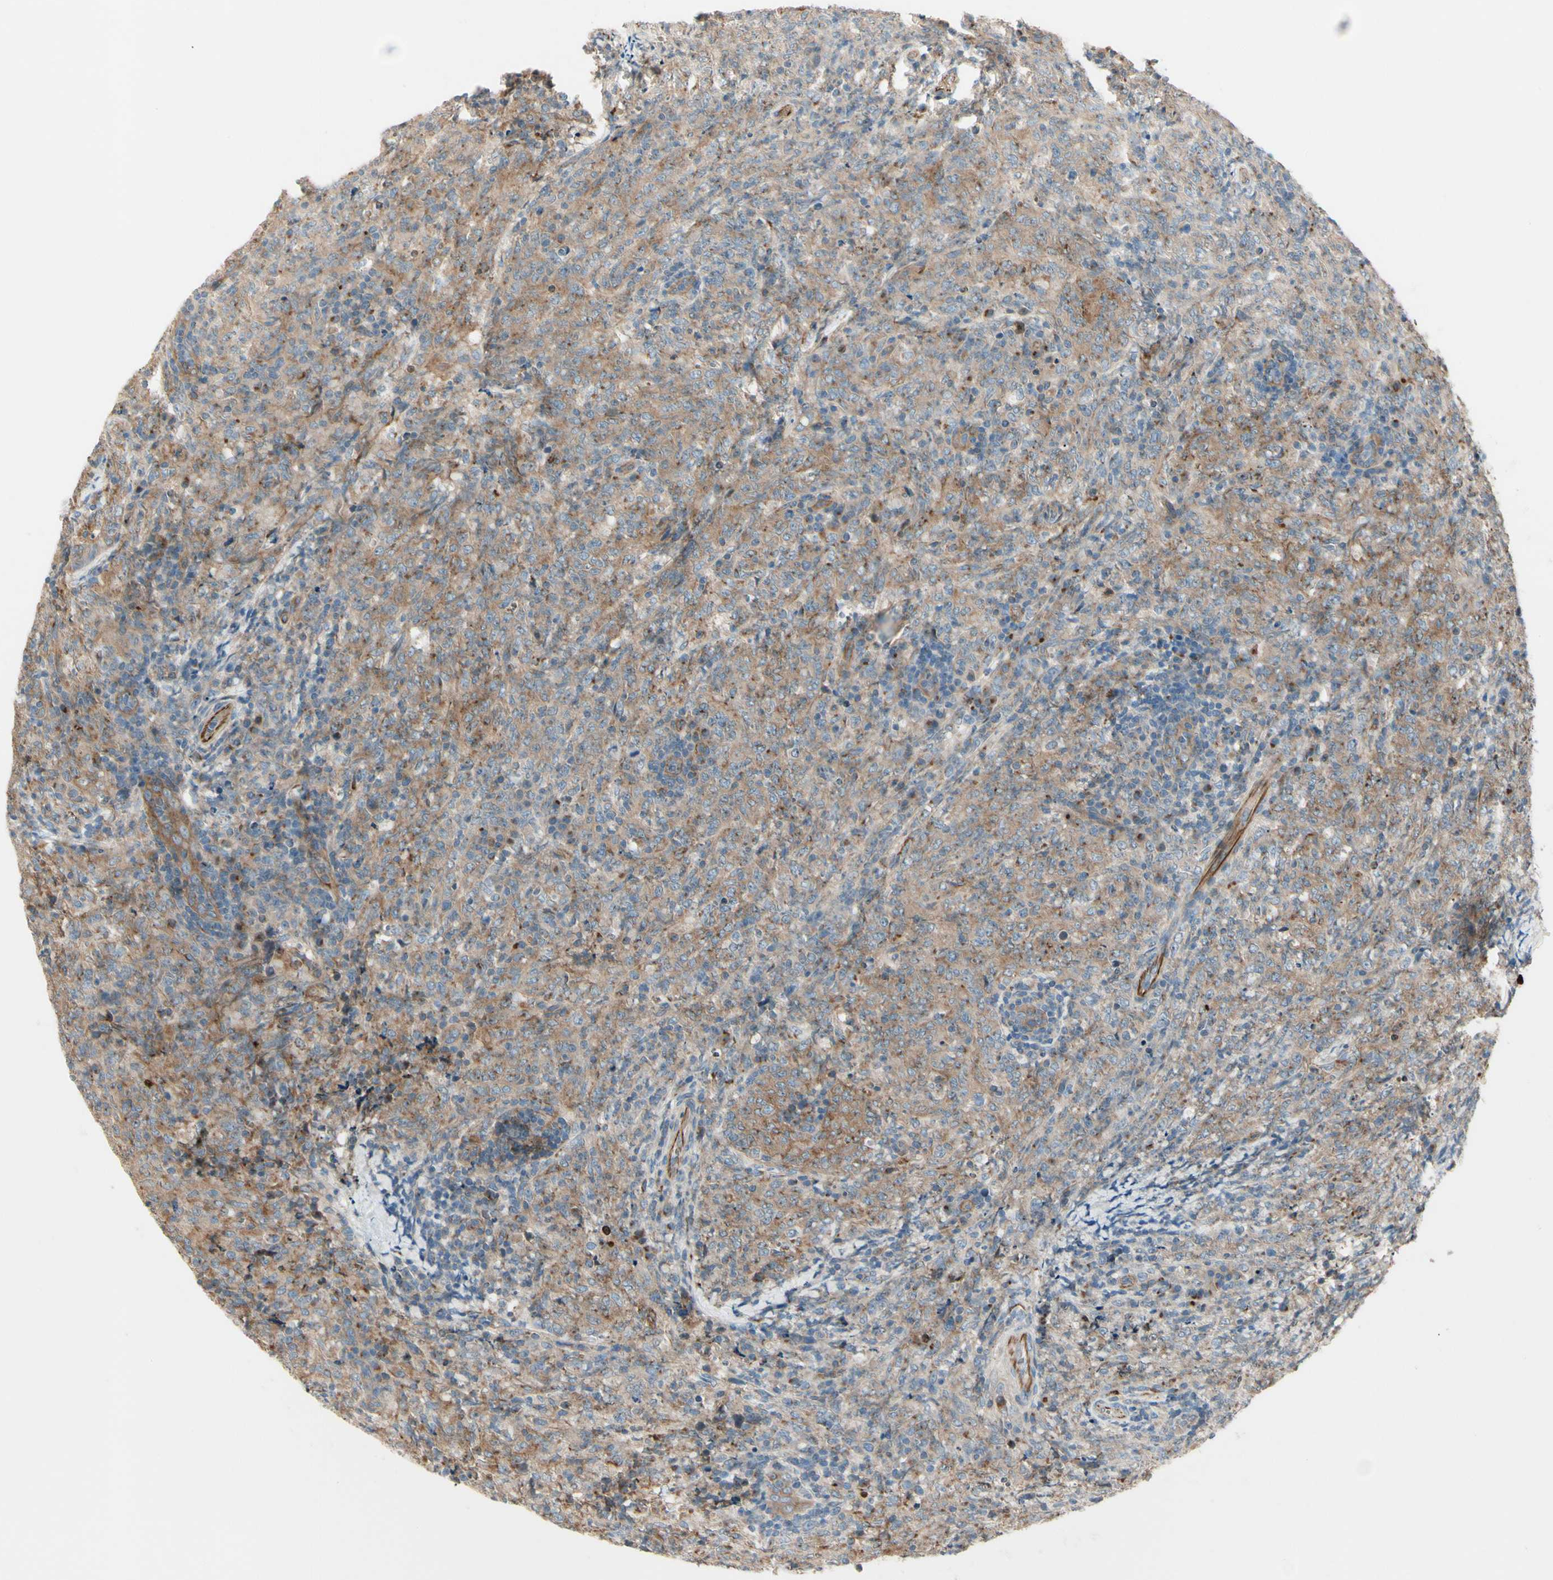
{"staining": {"intensity": "moderate", "quantity": ">75%", "location": "cytoplasmic/membranous"}, "tissue": "lymphoma", "cell_type": "Tumor cells", "image_type": "cancer", "snomed": [{"axis": "morphology", "description": "Malignant lymphoma, non-Hodgkin's type, High grade"}, {"axis": "topography", "description": "Tonsil"}], "caption": "High-grade malignant lymphoma, non-Hodgkin's type tissue reveals moderate cytoplasmic/membranous expression in approximately >75% of tumor cells, visualized by immunohistochemistry.", "gene": "ABCA3", "patient": {"sex": "female", "age": 36}}